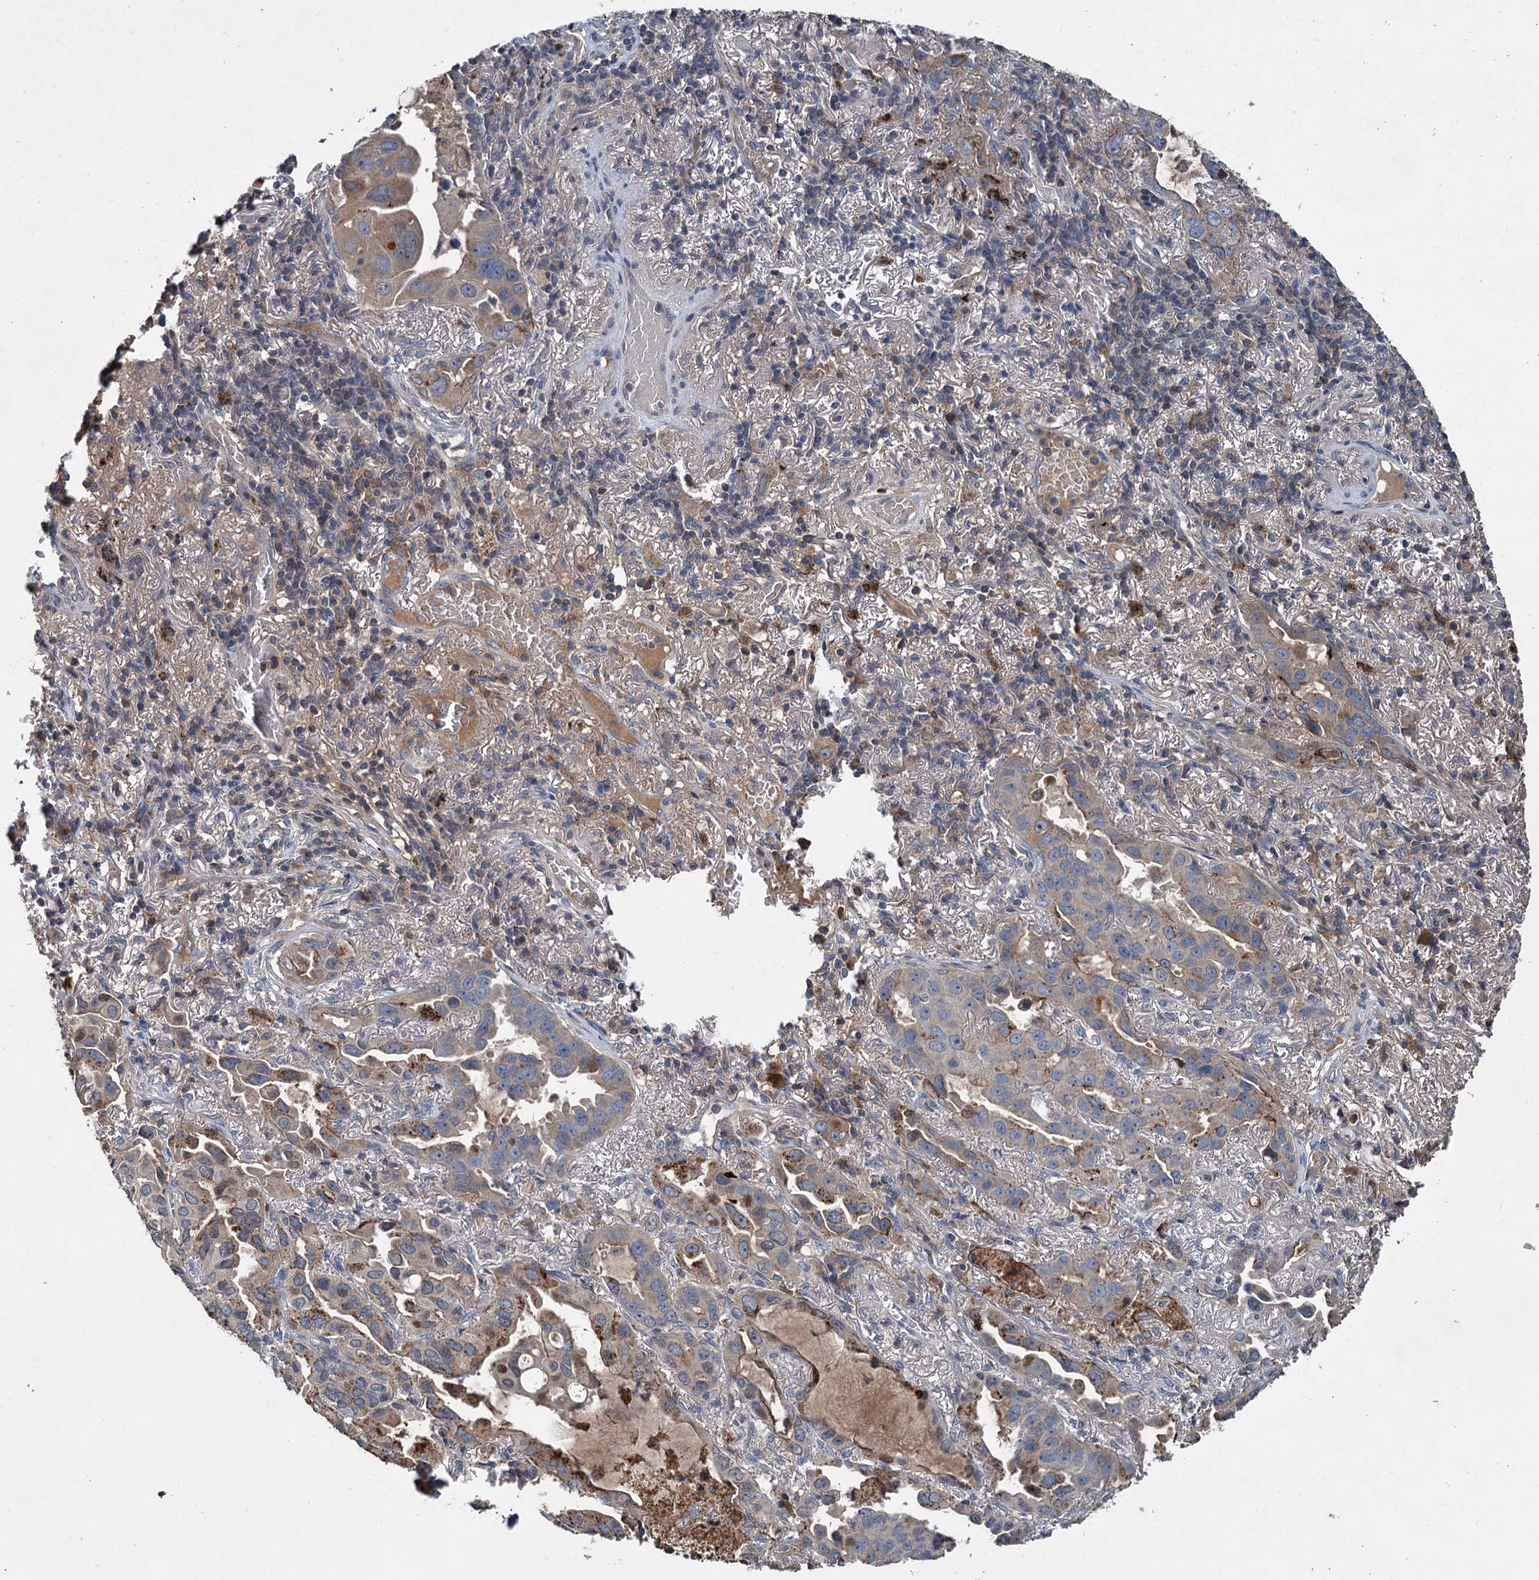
{"staining": {"intensity": "moderate", "quantity": "25%-75%", "location": "cytoplasmic/membranous"}, "tissue": "lung cancer", "cell_type": "Tumor cells", "image_type": "cancer", "snomed": [{"axis": "morphology", "description": "Adenocarcinoma, NOS"}, {"axis": "topography", "description": "Lung"}], "caption": "About 25%-75% of tumor cells in lung cancer demonstrate moderate cytoplasmic/membranous protein expression as visualized by brown immunohistochemical staining.", "gene": "TAPBPL", "patient": {"sex": "male", "age": 64}}